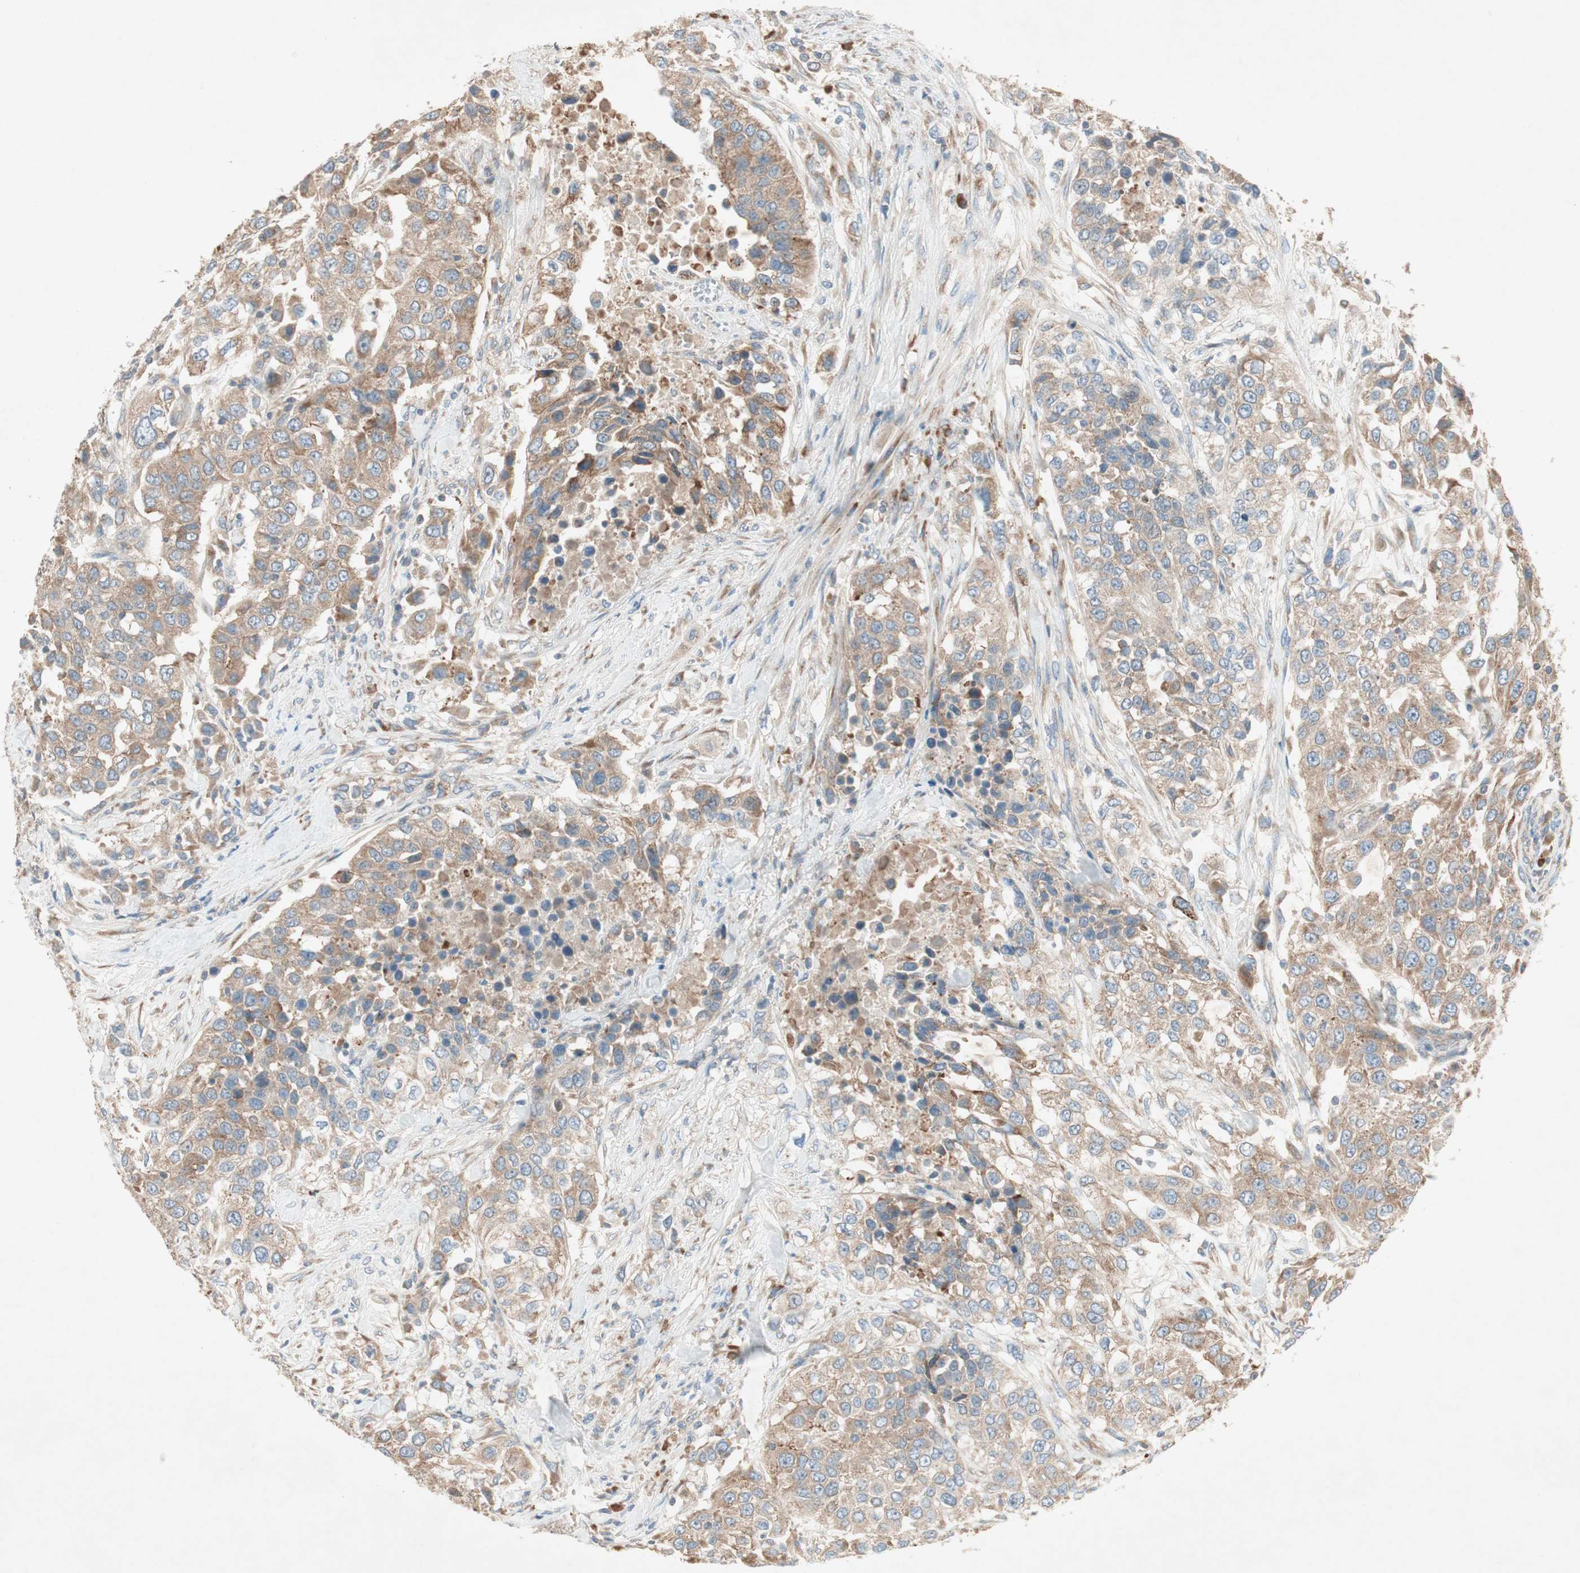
{"staining": {"intensity": "moderate", "quantity": ">75%", "location": "cytoplasmic/membranous"}, "tissue": "urothelial cancer", "cell_type": "Tumor cells", "image_type": "cancer", "snomed": [{"axis": "morphology", "description": "Urothelial carcinoma, High grade"}, {"axis": "topography", "description": "Urinary bladder"}], "caption": "The immunohistochemical stain labels moderate cytoplasmic/membranous positivity in tumor cells of urothelial carcinoma (high-grade) tissue.", "gene": "RPL23", "patient": {"sex": "female", "age": 80}}